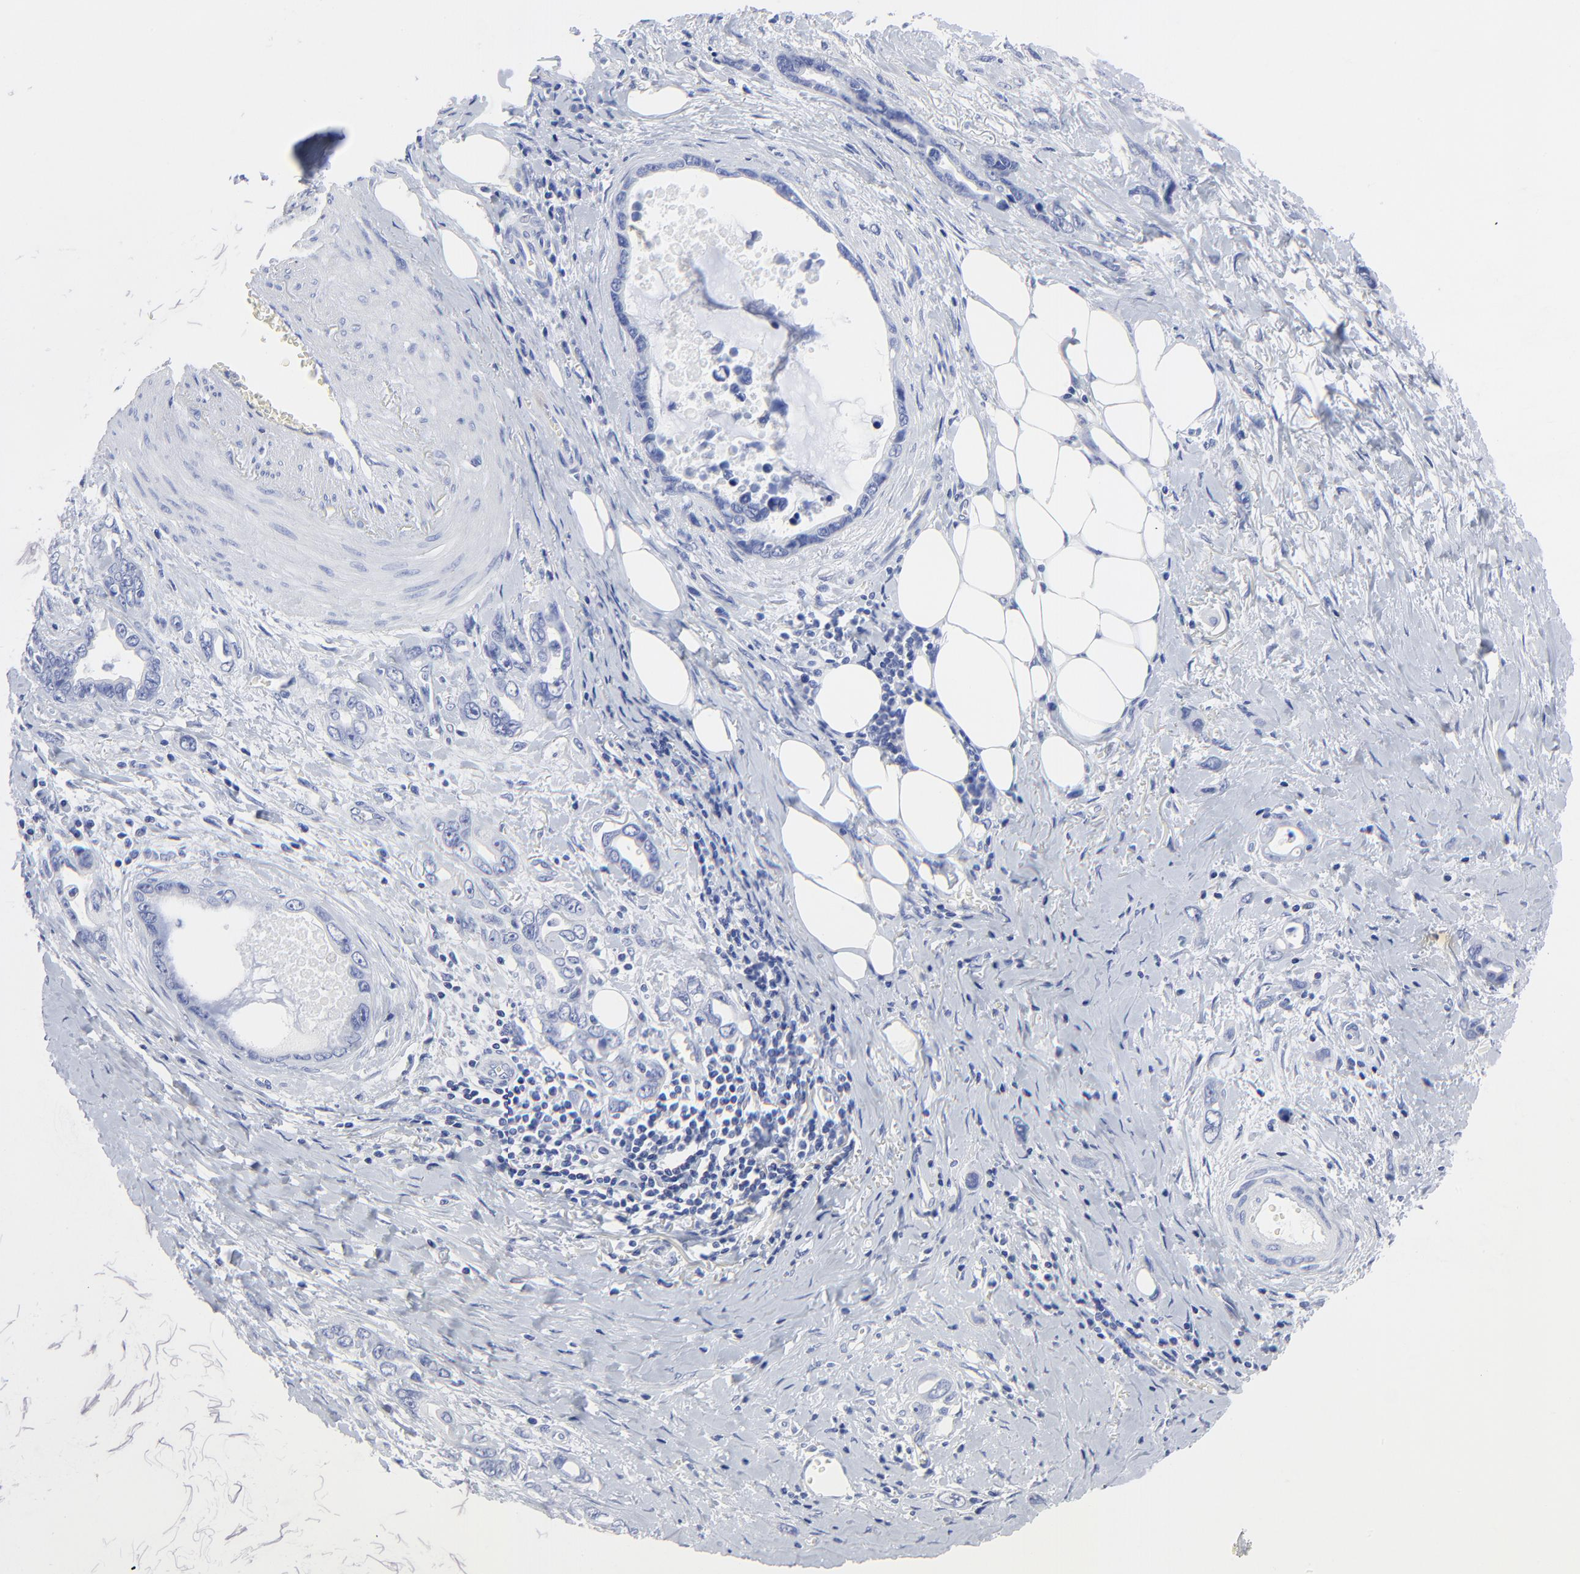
{"staining": {"intensity": "negative", "quantity": "none", "location": "none"}, "tissue": "stomach cancer", "cell_type": "Tumor cells", "image_type": "cancer", "snomed": [{"axis": "morphology", "description": "Adenocarcinoma, NOS"}, {"axis": "topography", "description": "Stomach"}], "caption": "Protein analysis of stomach adenocarcinoma demonstrates no significant expression in tumor cells. The staining was performed using DAB (3,3'-diaminobenzidine) to visualize the protein expression in brown, while the nuclei were stained in blue with hematoxylin (Magnification: 20x).", "gene": "PSD3", "patient": {"sex": "male", "age": 78}}